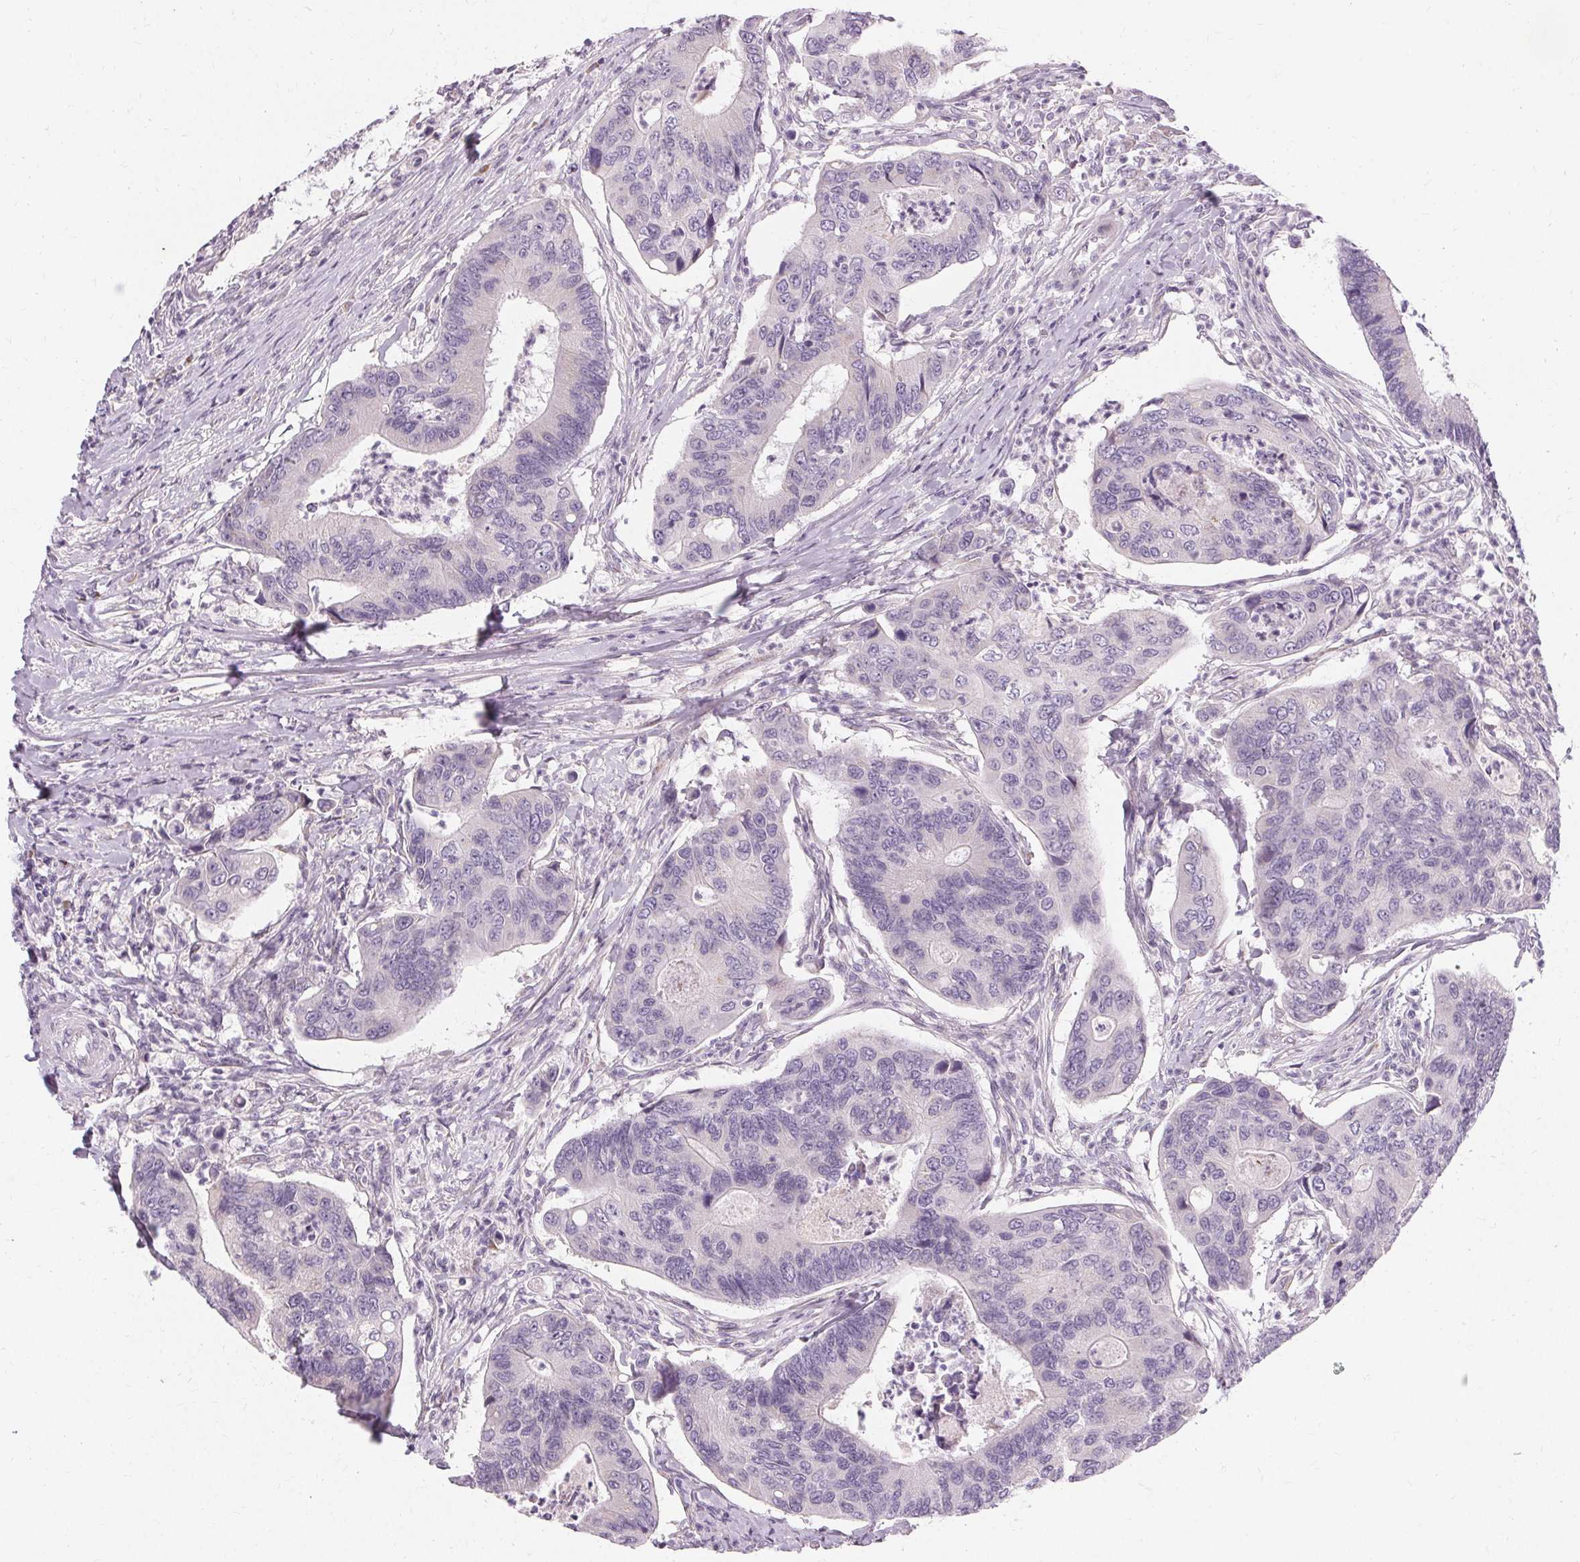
{"staining": {"intensity": "negative", "quantity": "none", "location": "none"}, "tissue": "colorectal cancer", "cell_type": "Tumor cells", "image_type": "cancer", "snomed": [{"axis": "morphology", "description": "Adenocarcinoma, NOS"}, {"axis": "topography", "description": "Colon"}], "caption": "Colorectal adenocarcinoma was stained to show a protein in brown. There is no significant staining in tumor cells.", "gene": "FCRL3", "patient": {"sex": "female", "age": 67}}